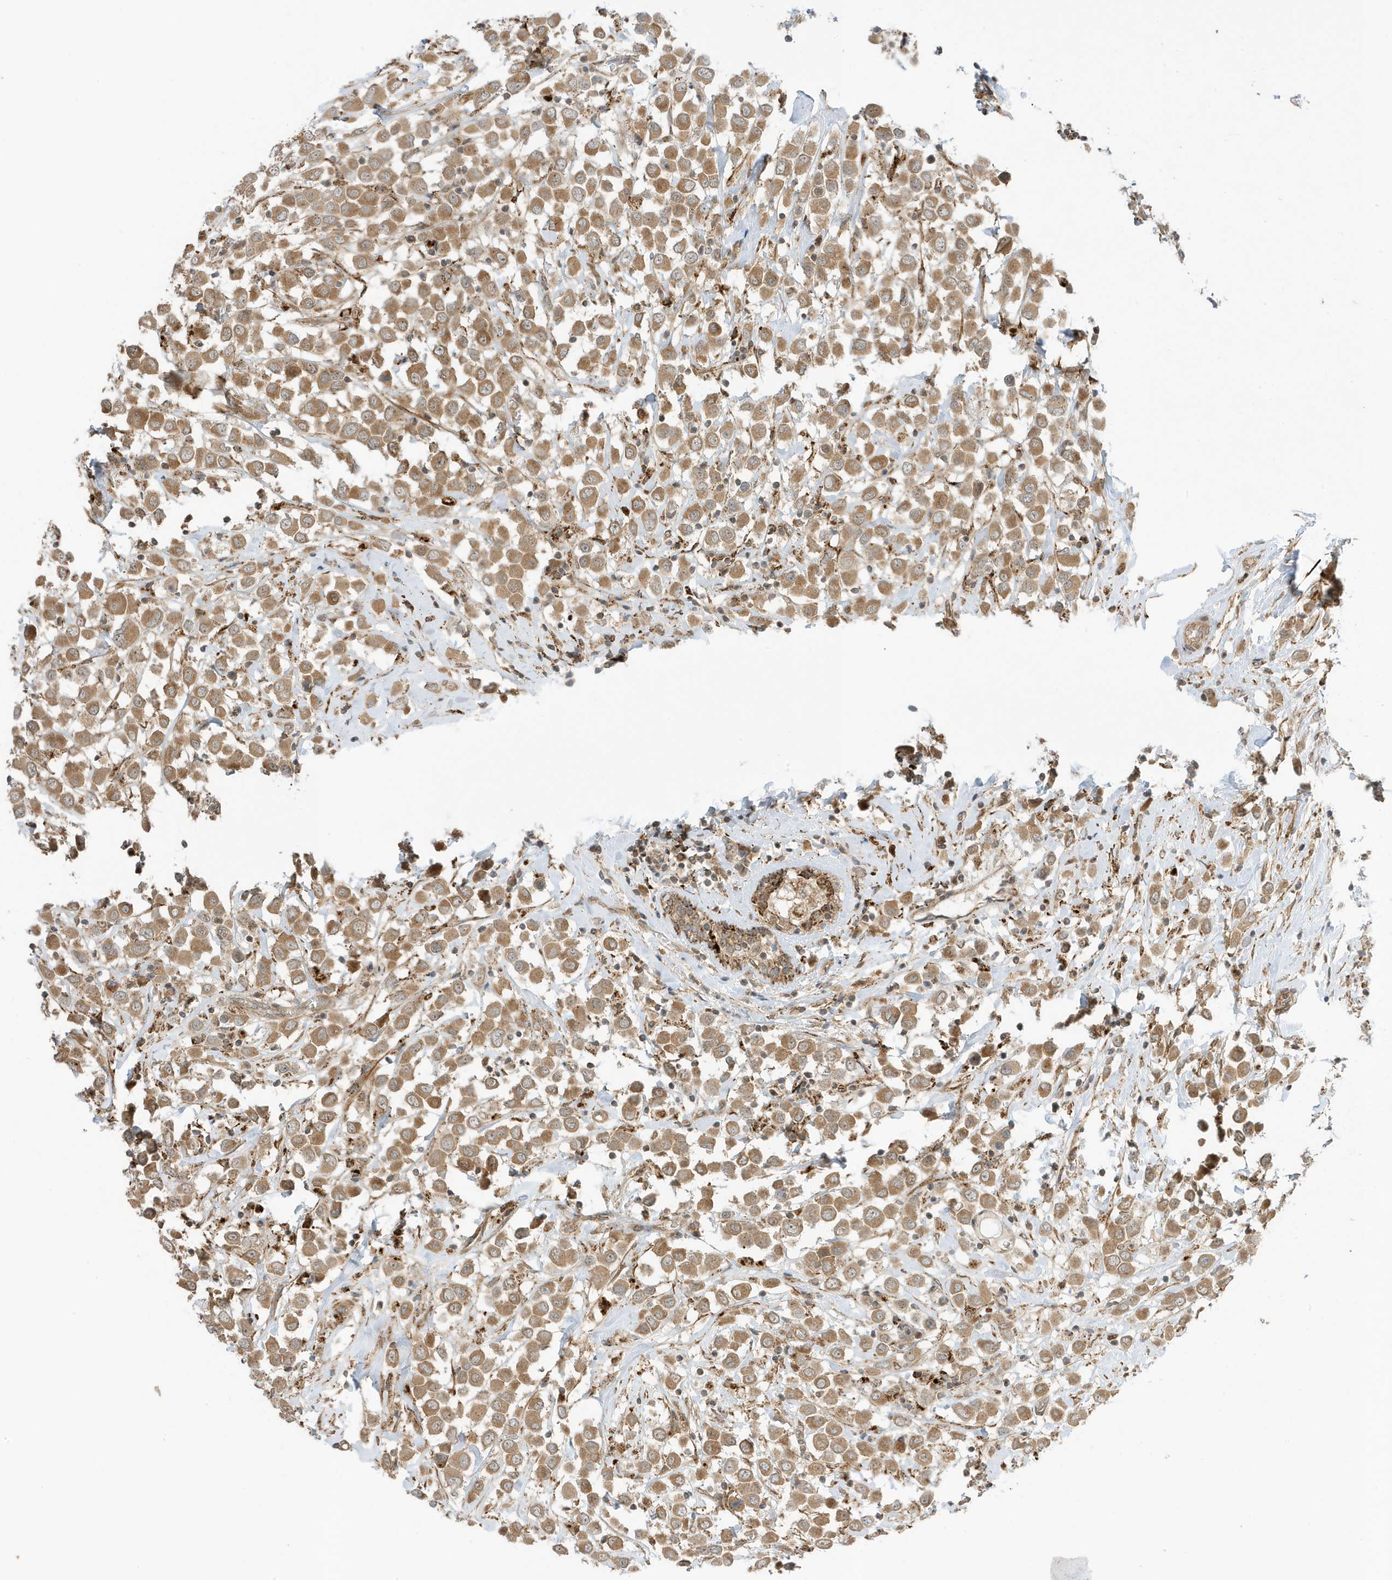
{"staining": {"intensity": "moderate", "quantity": ">75%", "location": "cytoplasmic/membranous"}, "tissue": "breast cancer", "cell_type": "Tumor cells", "image_type": "cancer", "snomed": [{"axis": "morphology", "description": "Duct carcinoma"}, {"axis": "topography", "description": "Breast"}], "caption": "A brown stain shows moderate cytoplasmic/membranous staining of a protein in human breast cancer tumor cells.", "gene": "DHX36", "patient": {"sex": "female", "age": 61}}